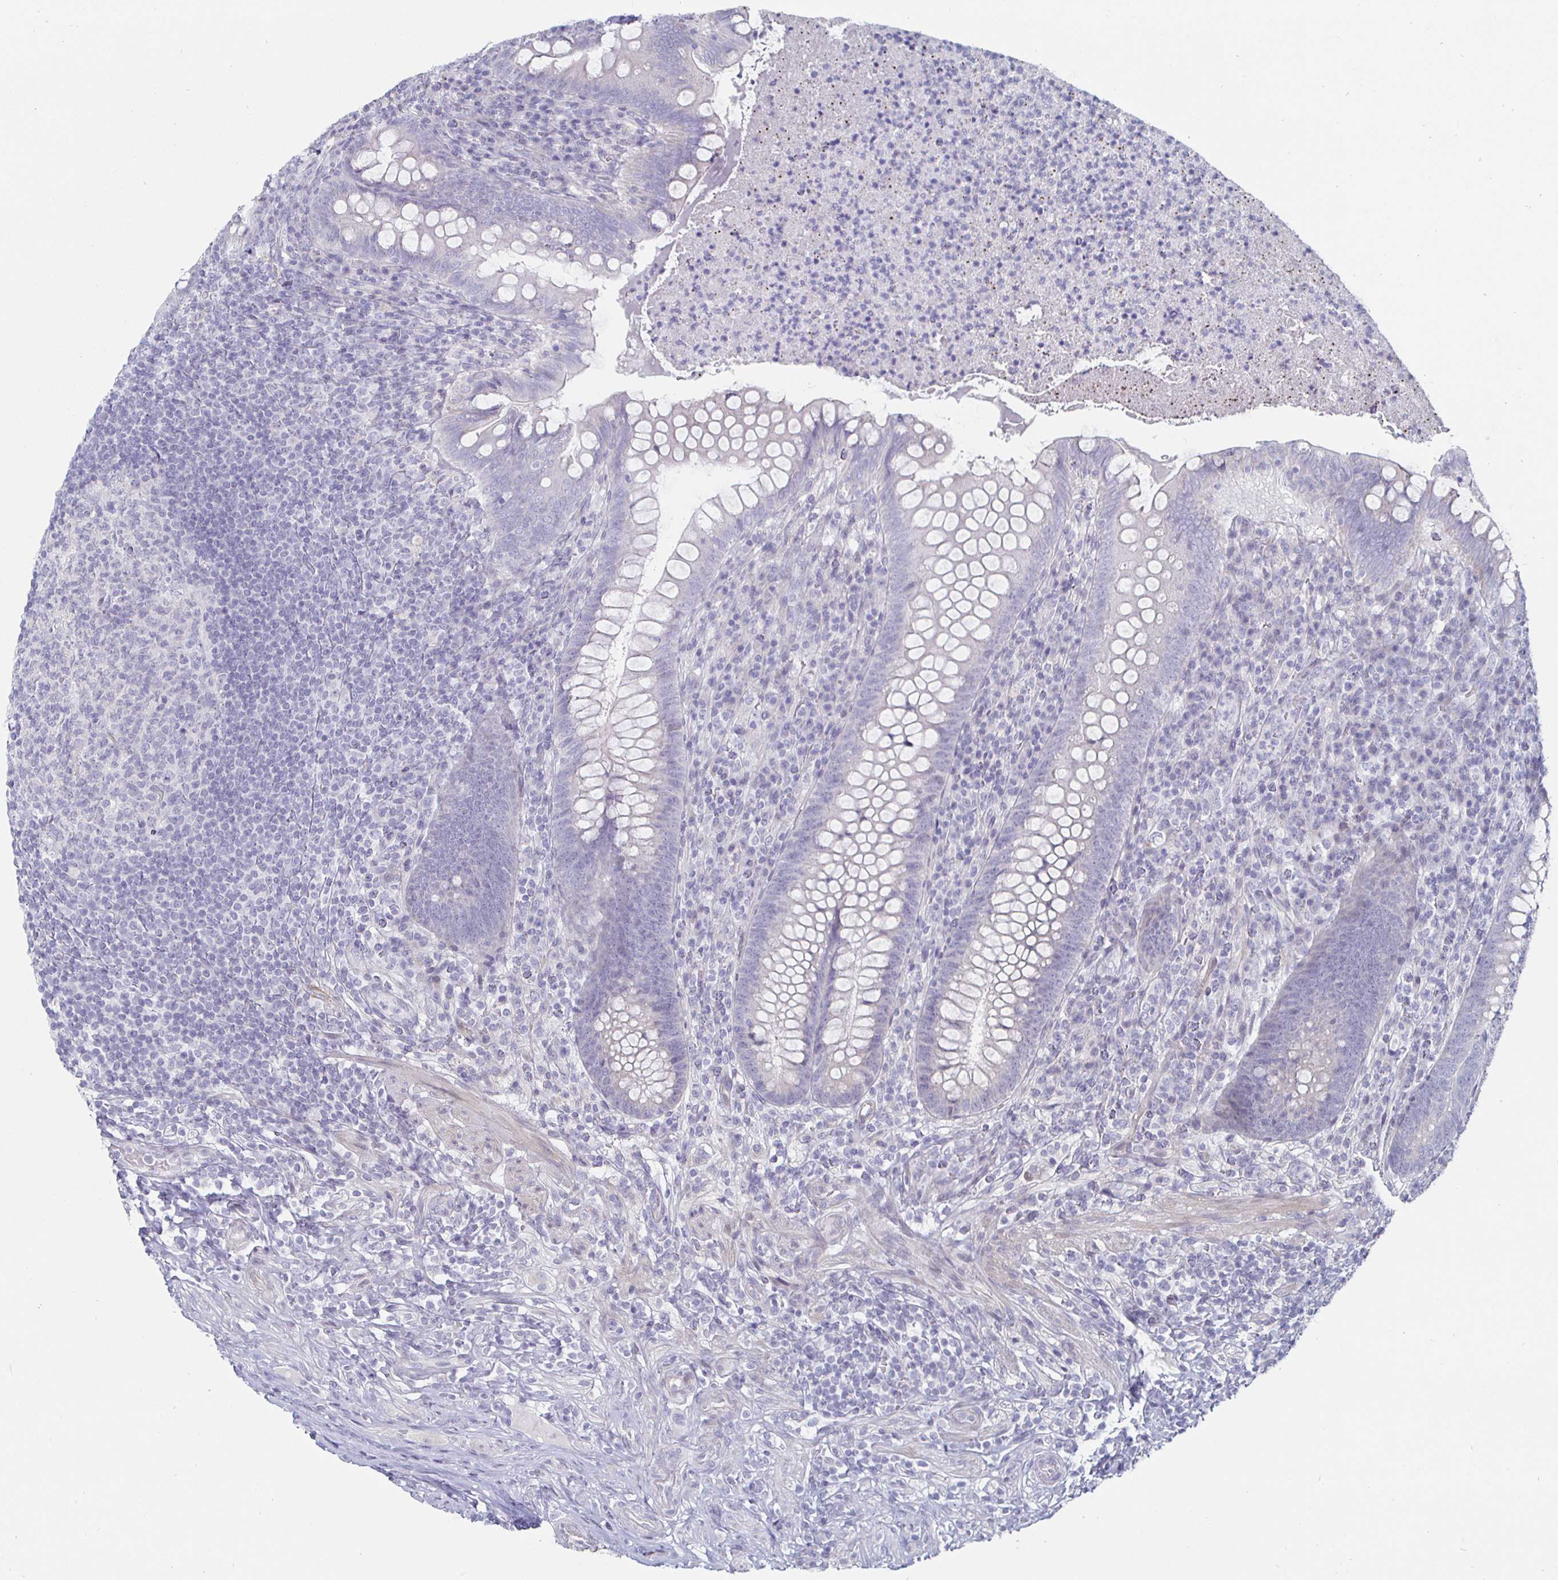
{"staining": {"intensity": "negative", "quantity": "none", "location": "none"}, "tissue": "appendix", "cell_type": "Glandular cells", "image_type": "normal", "snomed": [{"axis": "morphology", "description": "Normal tissue, NOS"}, {"axis": "topography", "description": "Appendix"}], "caption": "Image shows no significant protein expression in glandular cells of normal appendix.", "gene": "DMRTB1", "patient": {"sex": "male", "age": 47}}